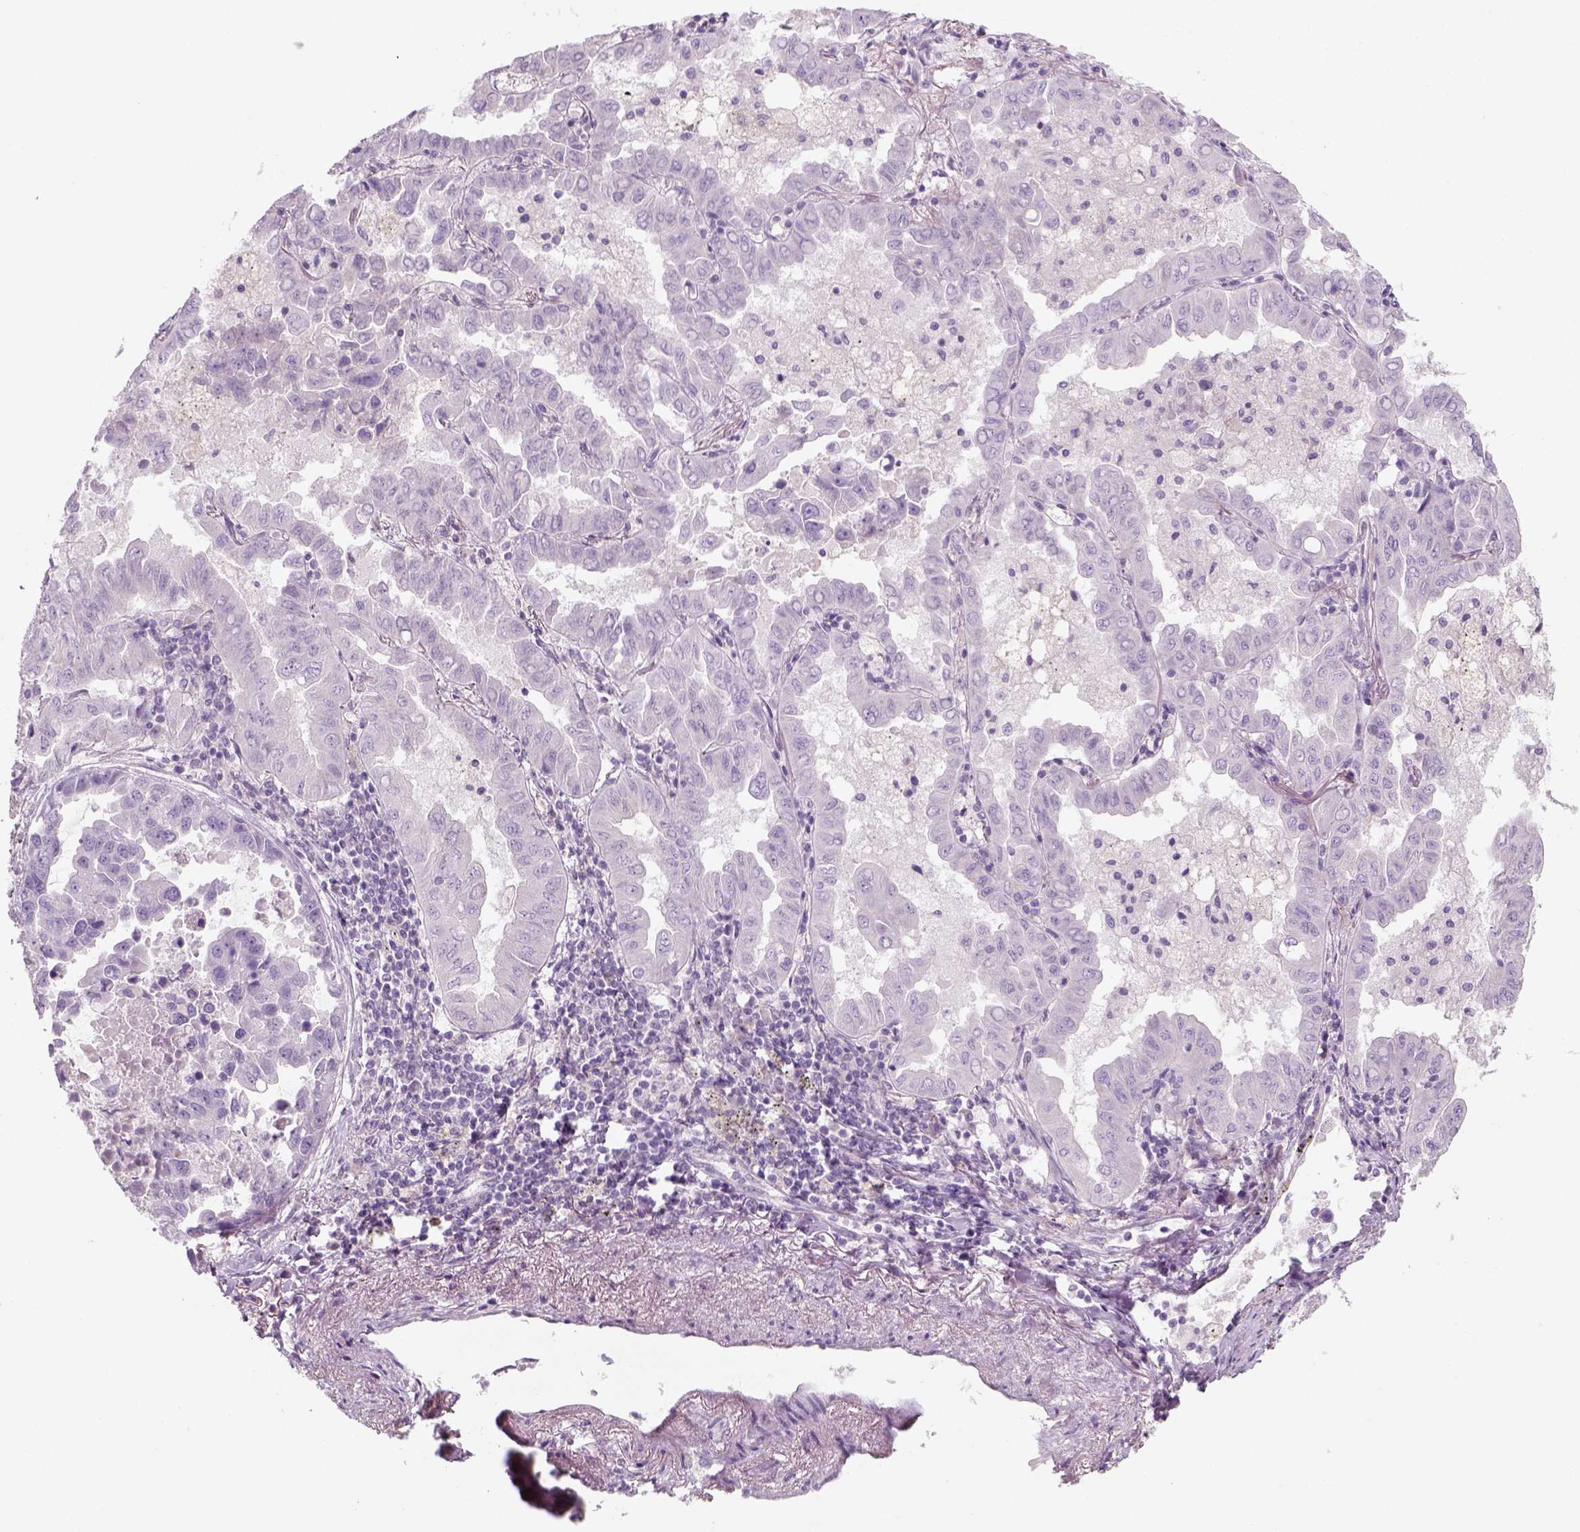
{"staining": {"intensity": "negative", "quantity": "none", "location": "none"}, "tissue": "lung cancer", "cell_type": "Tumor cells", "image_type": "cancer", "snomed": [{"axis": "morphology", "description": "Adenocarcinoma, NOS"}, {"axis": "topography", "description": "Lung"}], "caption": "Tumor cells are negative for protein expression in human lung cancer (adenocarcinoma). (DAB IHC with hematoxylin counter stain).", "gene": "KRT25", "patient": {"sex": "male", "age": 64}}